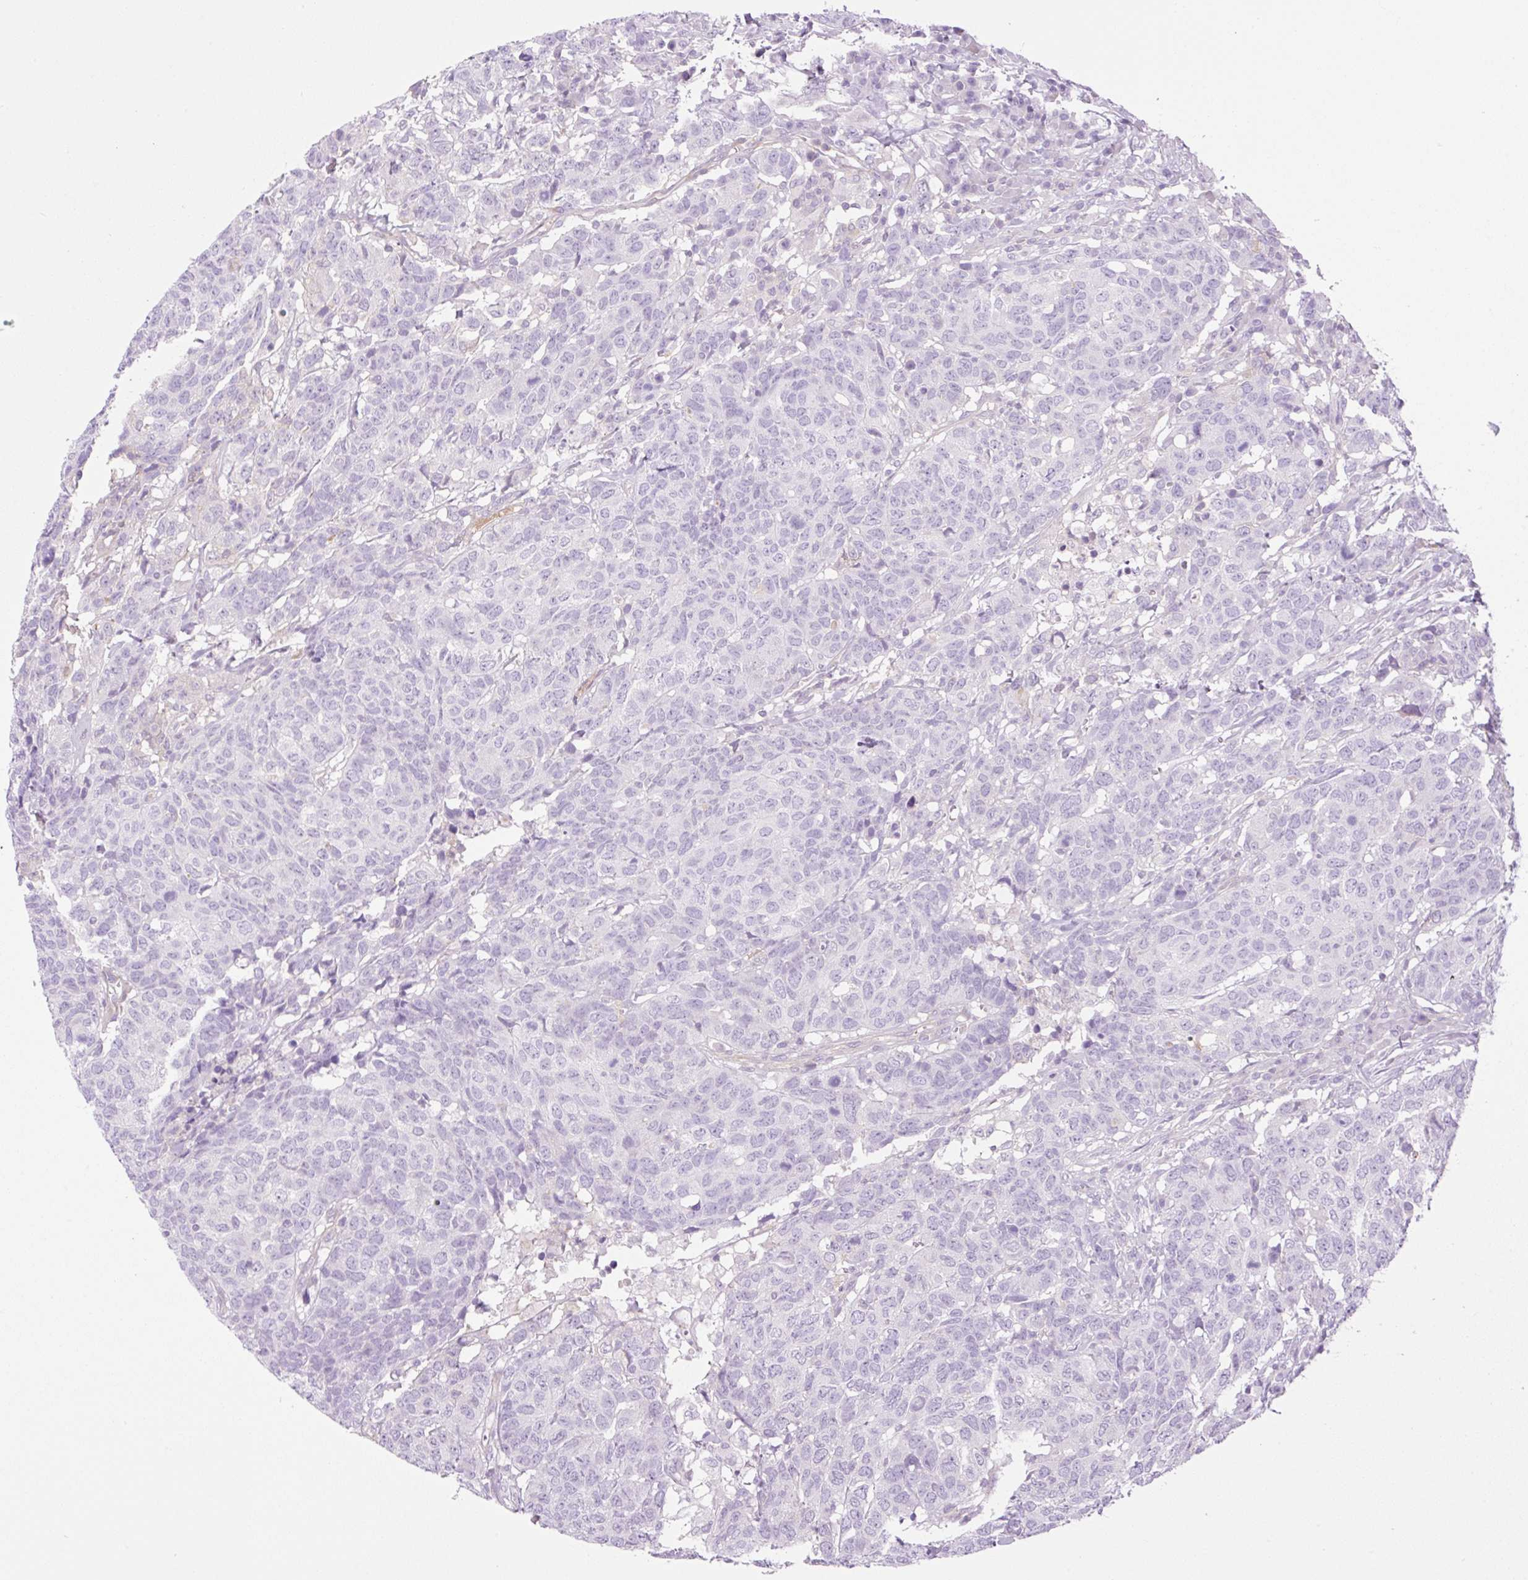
{"staining": {"intensity": "negative", "quantity": "none", "location": "none"}, "tissue": "head and neck cancer", "cell_type": "Tumor cells", "image_type": "cancer", "snomed": [{"axis": "morphology", "description": "Normal tissue, NOS"}, {"axis": "morphology", "description": "Squamous cell carcinoma, NOS"}, {"axis": "topography", "description": "Skeletal muscle"}, {"axis": "topography", "description": "Vascular tissue"}, {"axis": "topography", "description": "Peripheral nerve tissue"}, {"axis": "topography", "description": "Head-Neck"}], "caption": "Histopathology image shows no significant protein expression in tumor cells of head and neck squamous cell carcinoma. (DAB immunohistochemistry, high magnification).", "gene": "EHD3", "patient": {"sex": "male", "age": 66}}